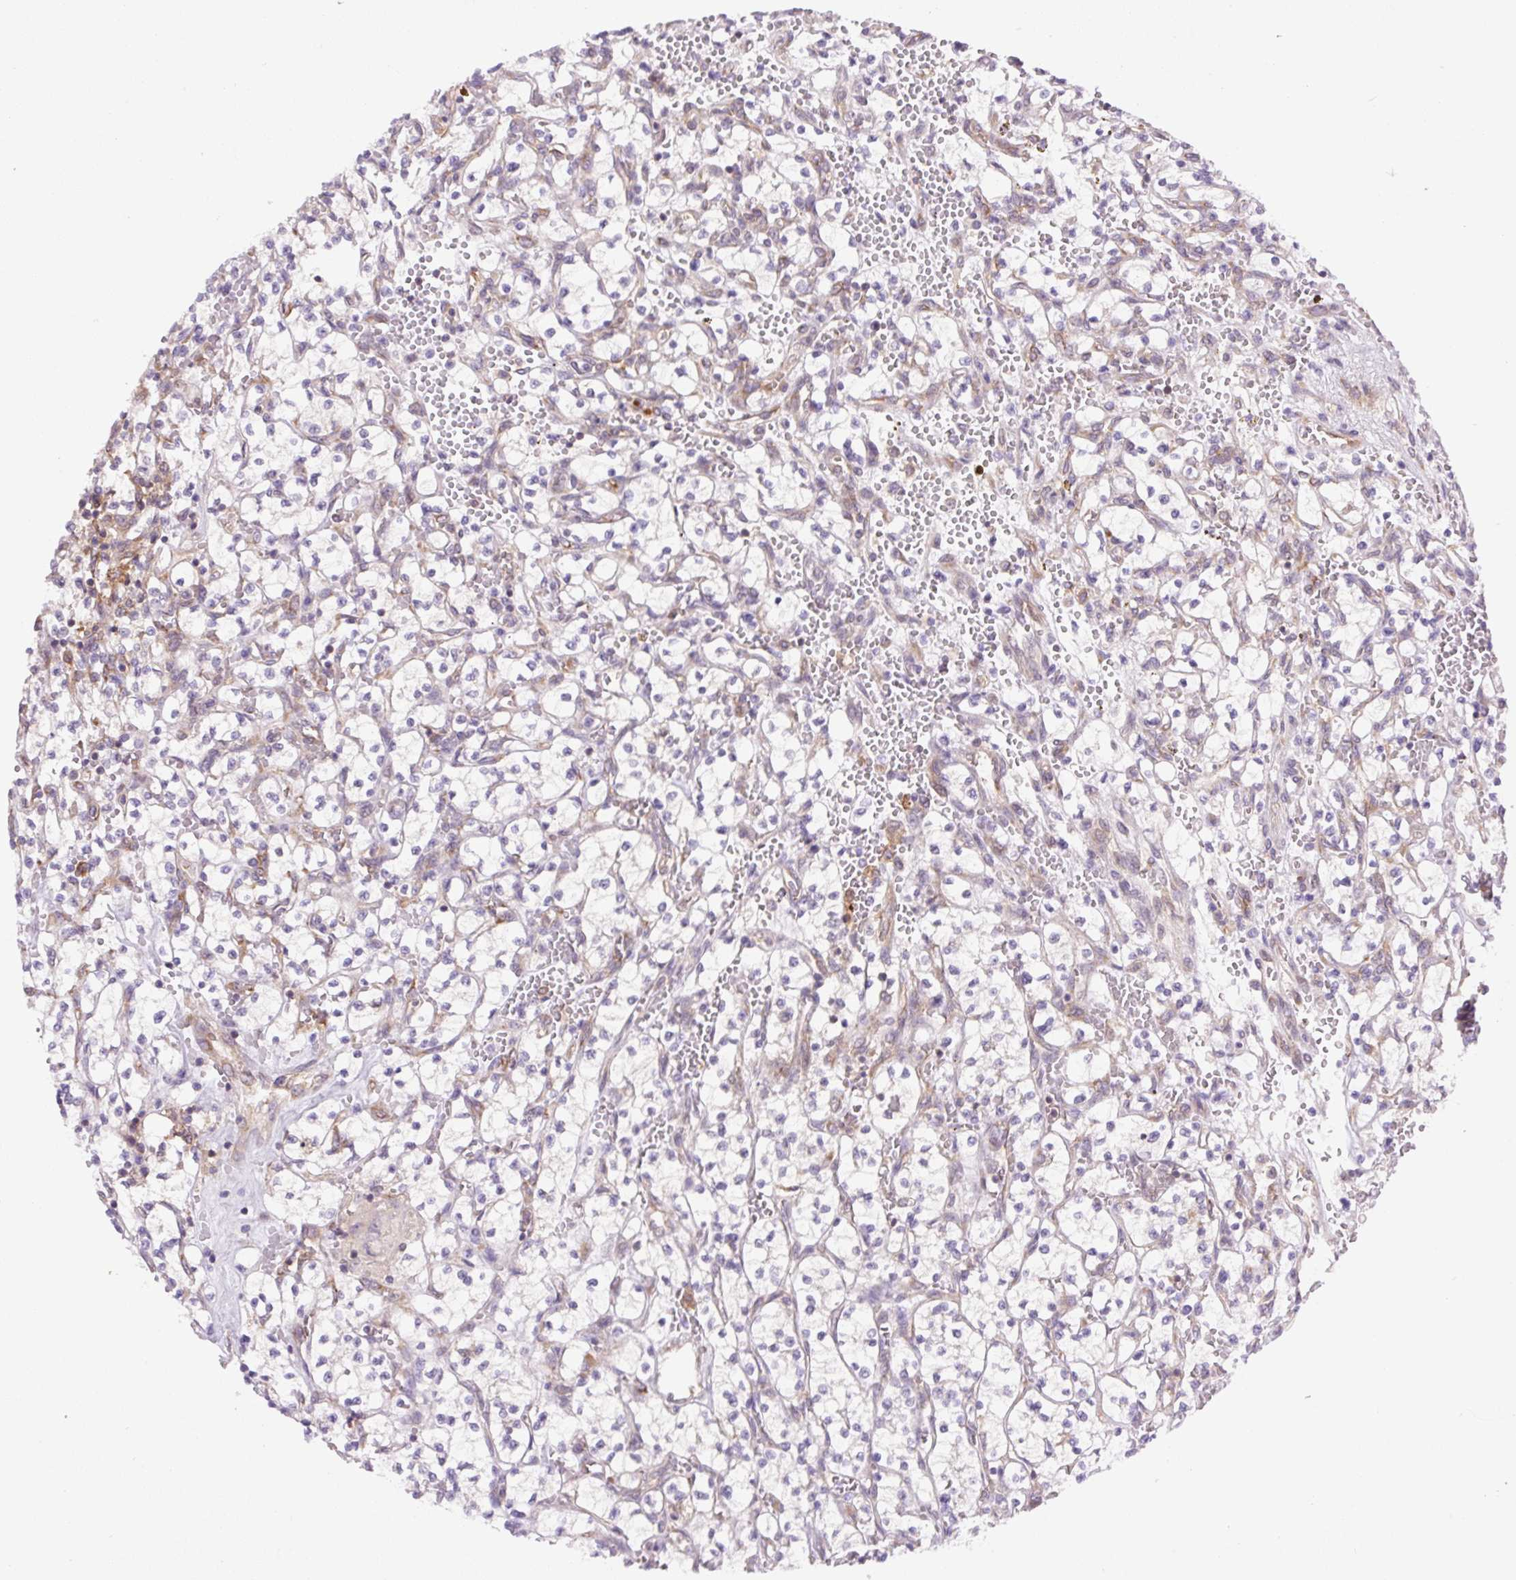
{"staining": {"intensity": "negative", "quantity": "none", "location": "none"}, "tissue": "renal cancer", "cell_type": "Tumor cells", "image_type": "cancer", "snomed": [{"axis": "morphology", "description": "Adenocarcinoma, NOS"}, {"axis": "topography", "description": "Kidney"}], "caption": "High magnification brightfield microscopy of renal cancer (adenocarcinoma) stained with DAB (brown) and counterstained with hematoxylin (blue): tumor cells show no significant expression.", "gene": "MINK1", "patient": {"sex": "female", "age": 64}}